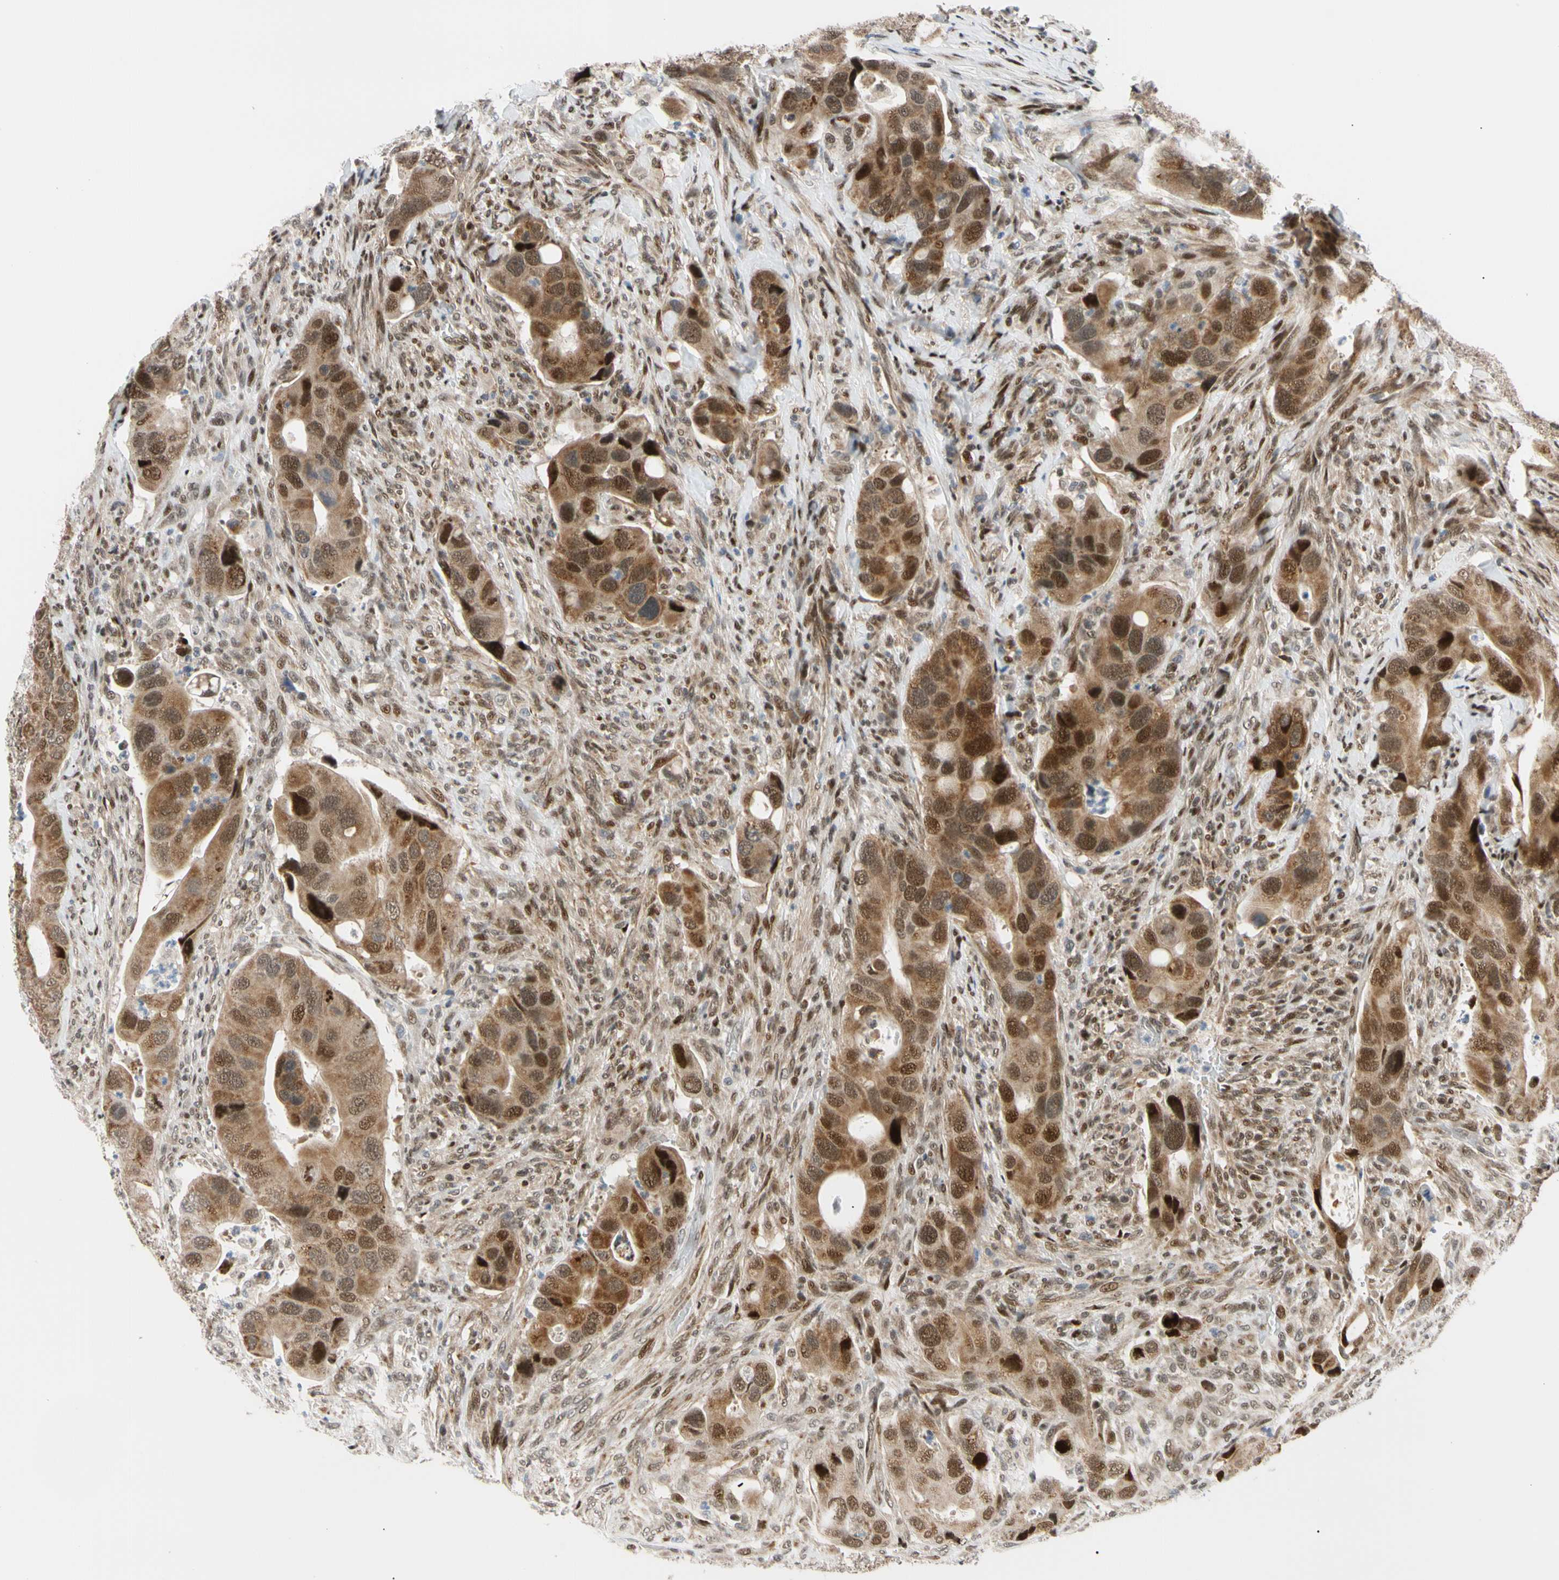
{"staining": {"intensity": "moderate", "quantity": ">75%", "location": "cytoplasmic/membranous,nuclear"}, "tissue": "colorectal cancer", "cell_type": "Tumor cells", "image_type": "cancer", "snomed": [{"axis": "morphology", "description": "Adenocarcinoma, NOS"}, {"axis": "topography", "description": "Rectum"}], "caption": "Colorectal cancer (adenocarcinoma) stained for a protein reveals moderate cytoplasmic/membranous and nuclear positivity in tumor cells.", "gene": "E2F1", "patient": {"sex": "female", "age": 57}}